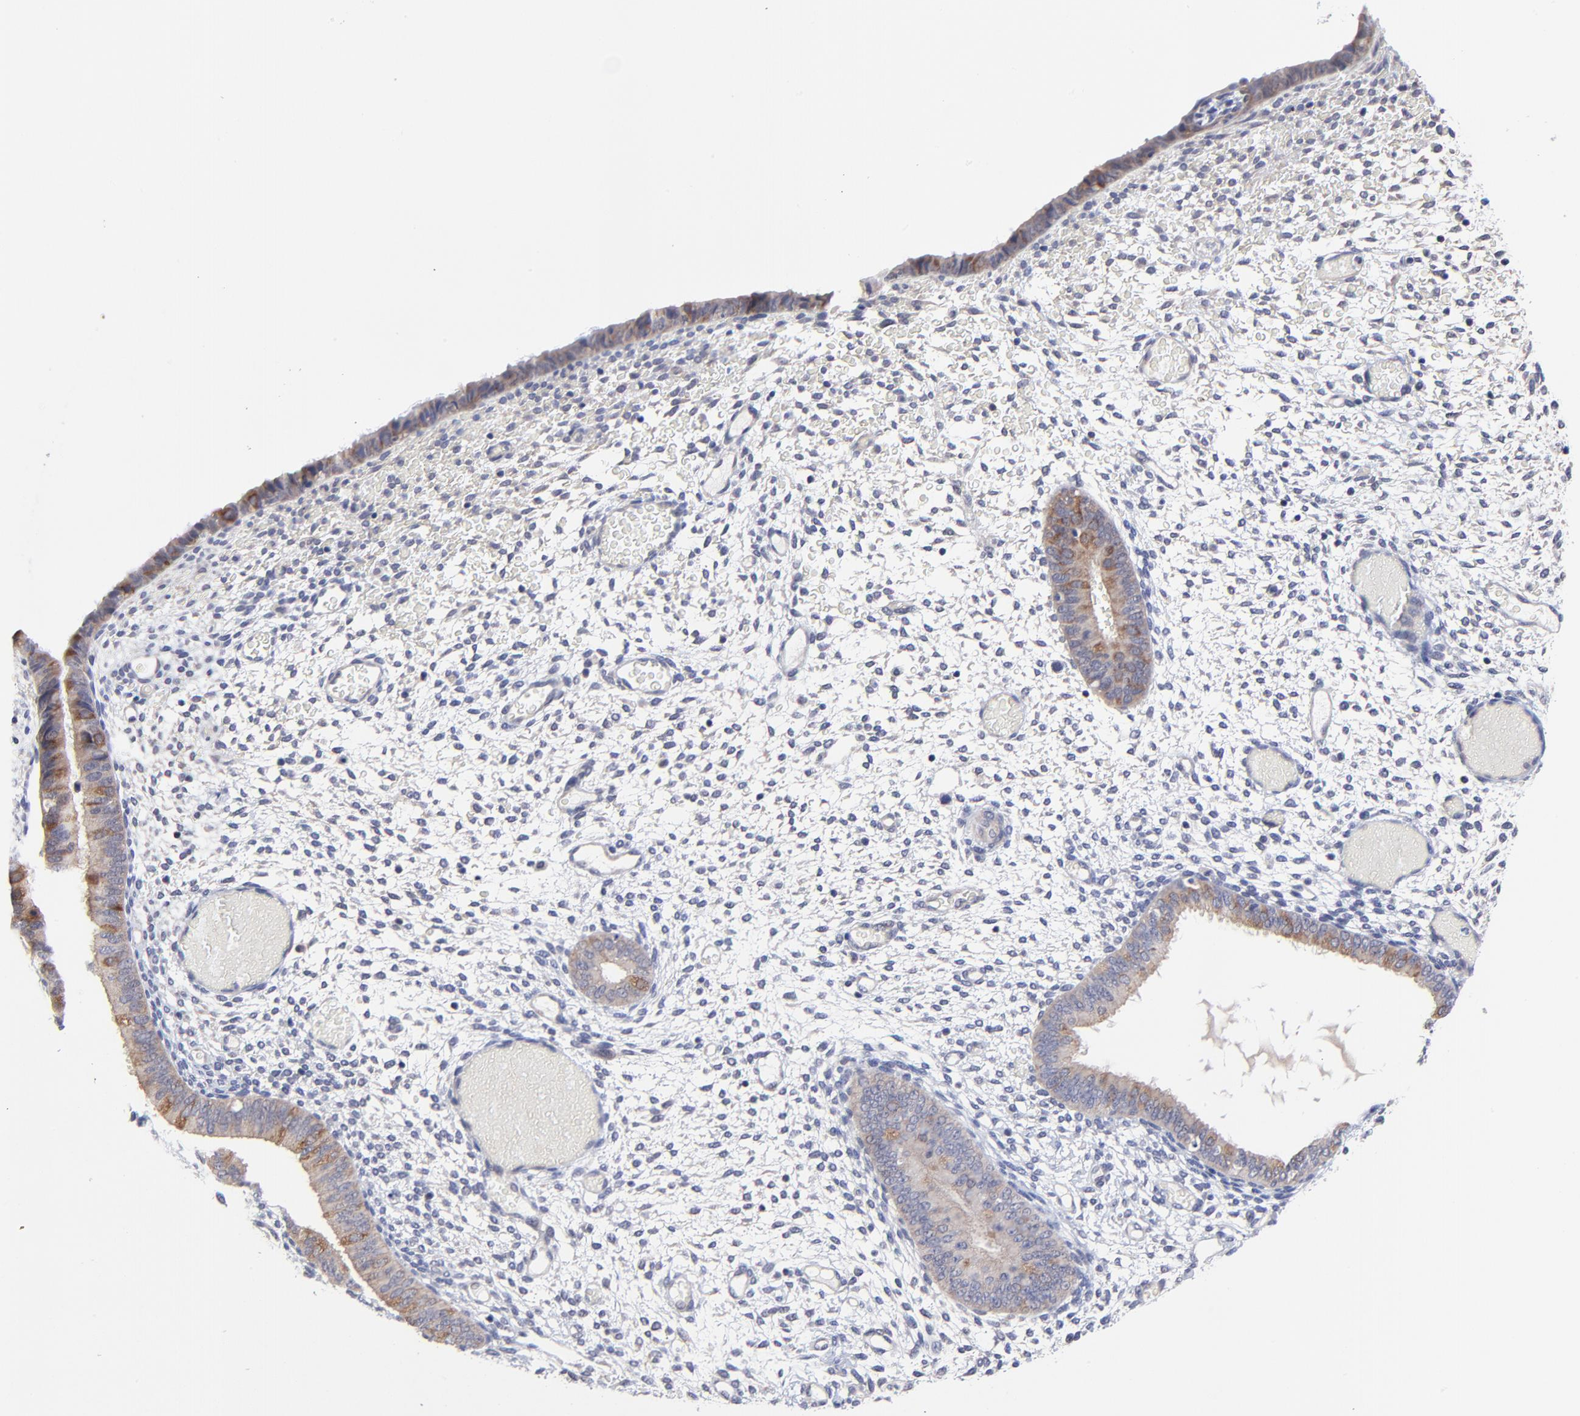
{"staining": {"intensity": "negative", "quantity": "none", "location": "none"}, "tissue": "endometrium", "cell_type": "Cells in endometrial stroma", "image_type": "normal", "snomed": [{"axis": "morphology", "description": "Normal tissue, NOS"}, {"axis": "topography", "description": "Endometrium"}], "caption": "DAB immunohistochemical staining of benign human endometrium exhibits no significant staining in cells in endometrial stroma.", "gene": "FBXO8", "patient": {"sex": "female", "age": 42}}